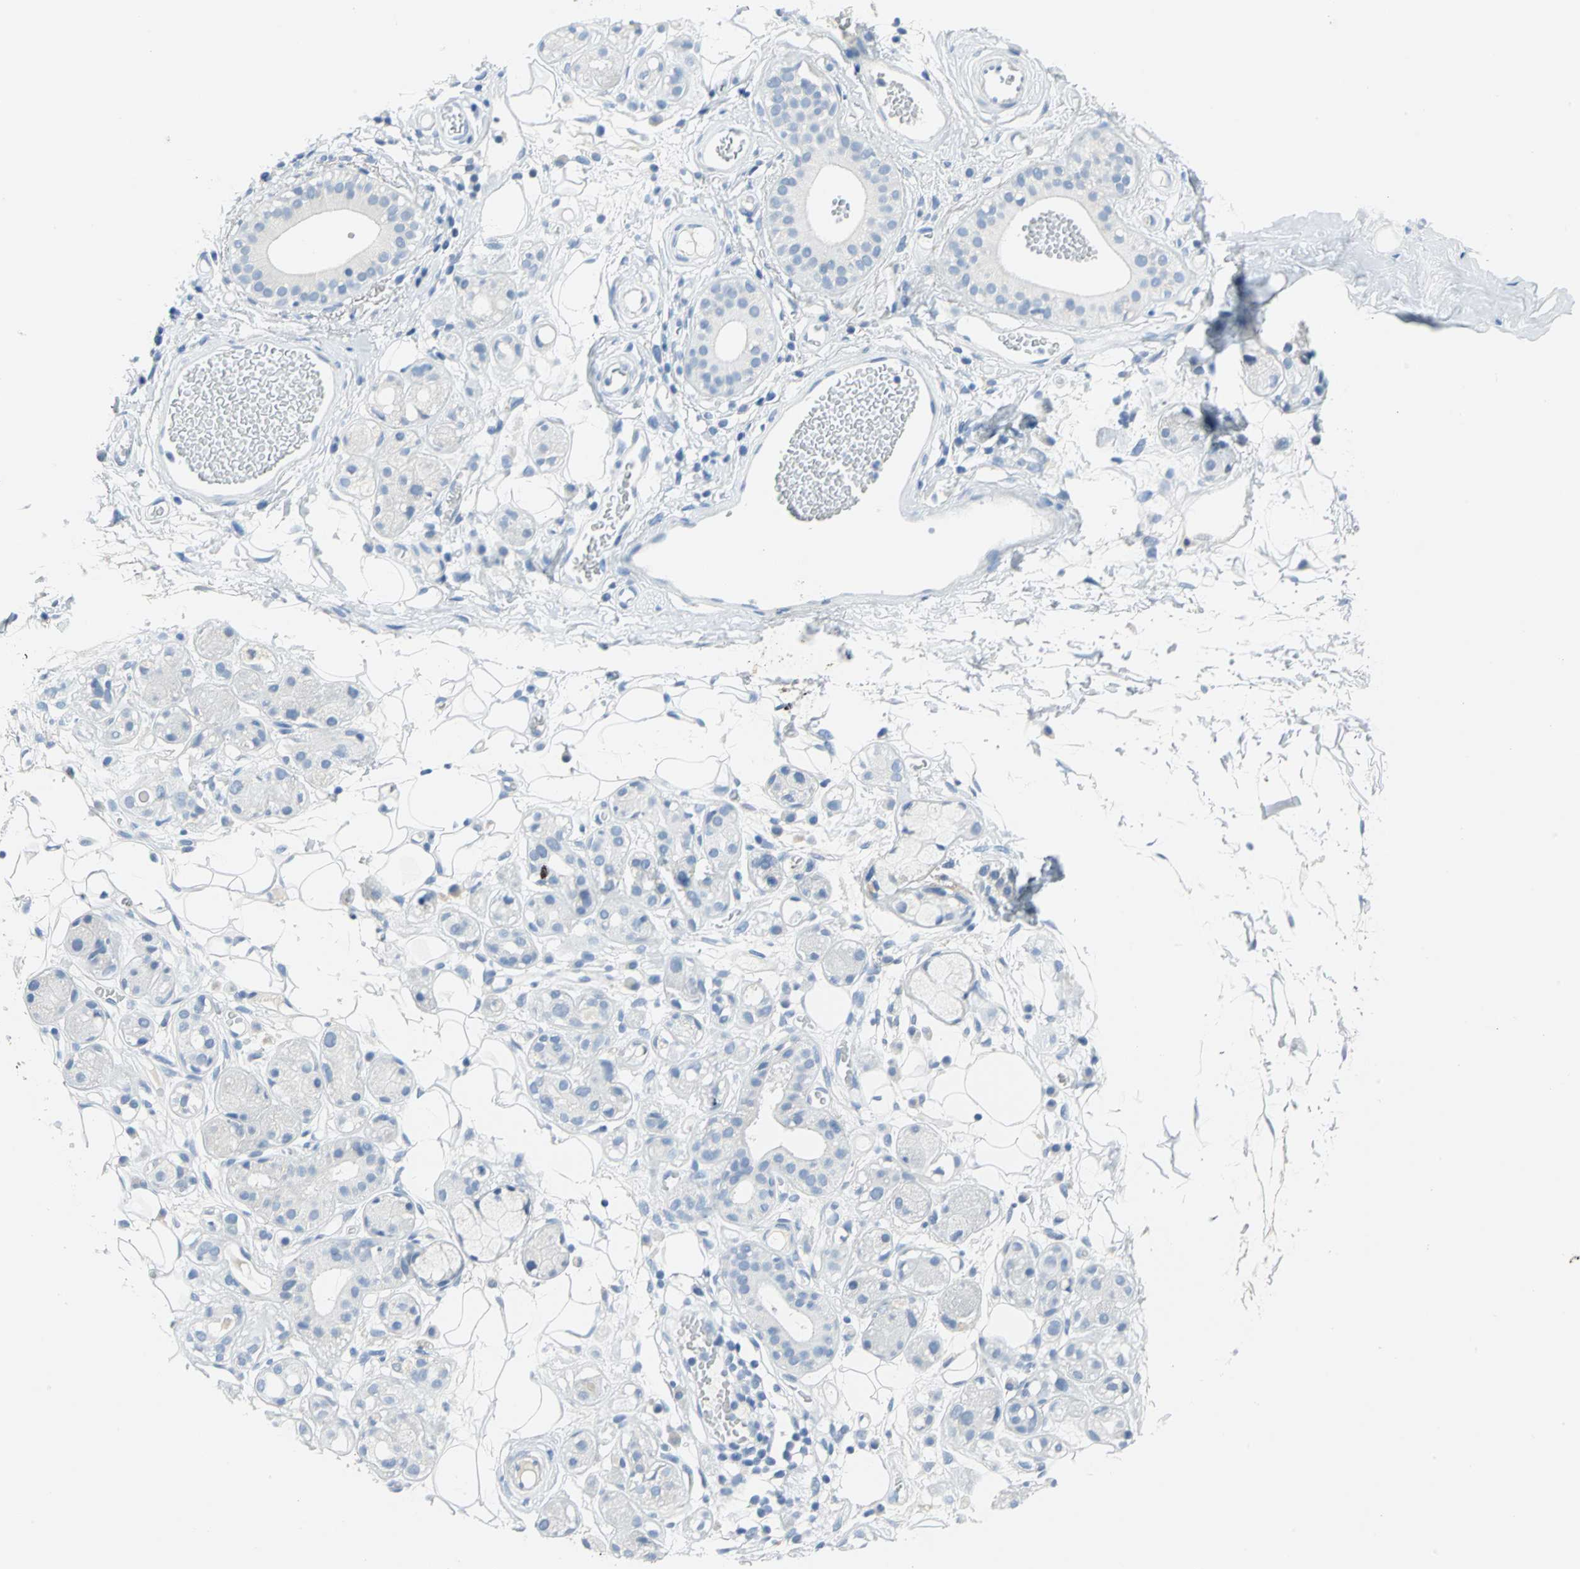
{"staining": {"intensity": "negative", "quantity": "none", "location": "none"}, "tissue": "adipose tissue", "cell_type": "Adipocytes", "image_type": "normal", "snomed": [{"axis": "morphology", "description": "Normal tissue, NOS"}, {"axis": "morphology", "description": "Inflammation, NOS"}, {"axis": "topography", "description": "Vascular tissue"}, {"axis": "topography", "description": "Salivary gland"}], "caption": "DAB immunohistochemical staining of benign human adipose tissue demonstrates no significant positivity in adipocytes. Brightfield microscopy of IHC stained with DAB (3,3'-diaminobenzidine) (brown) and hematoxylin (blue), captured at high magnification.", "gene": "PKLR", "patient": {"sex": "female", "age": 75}}